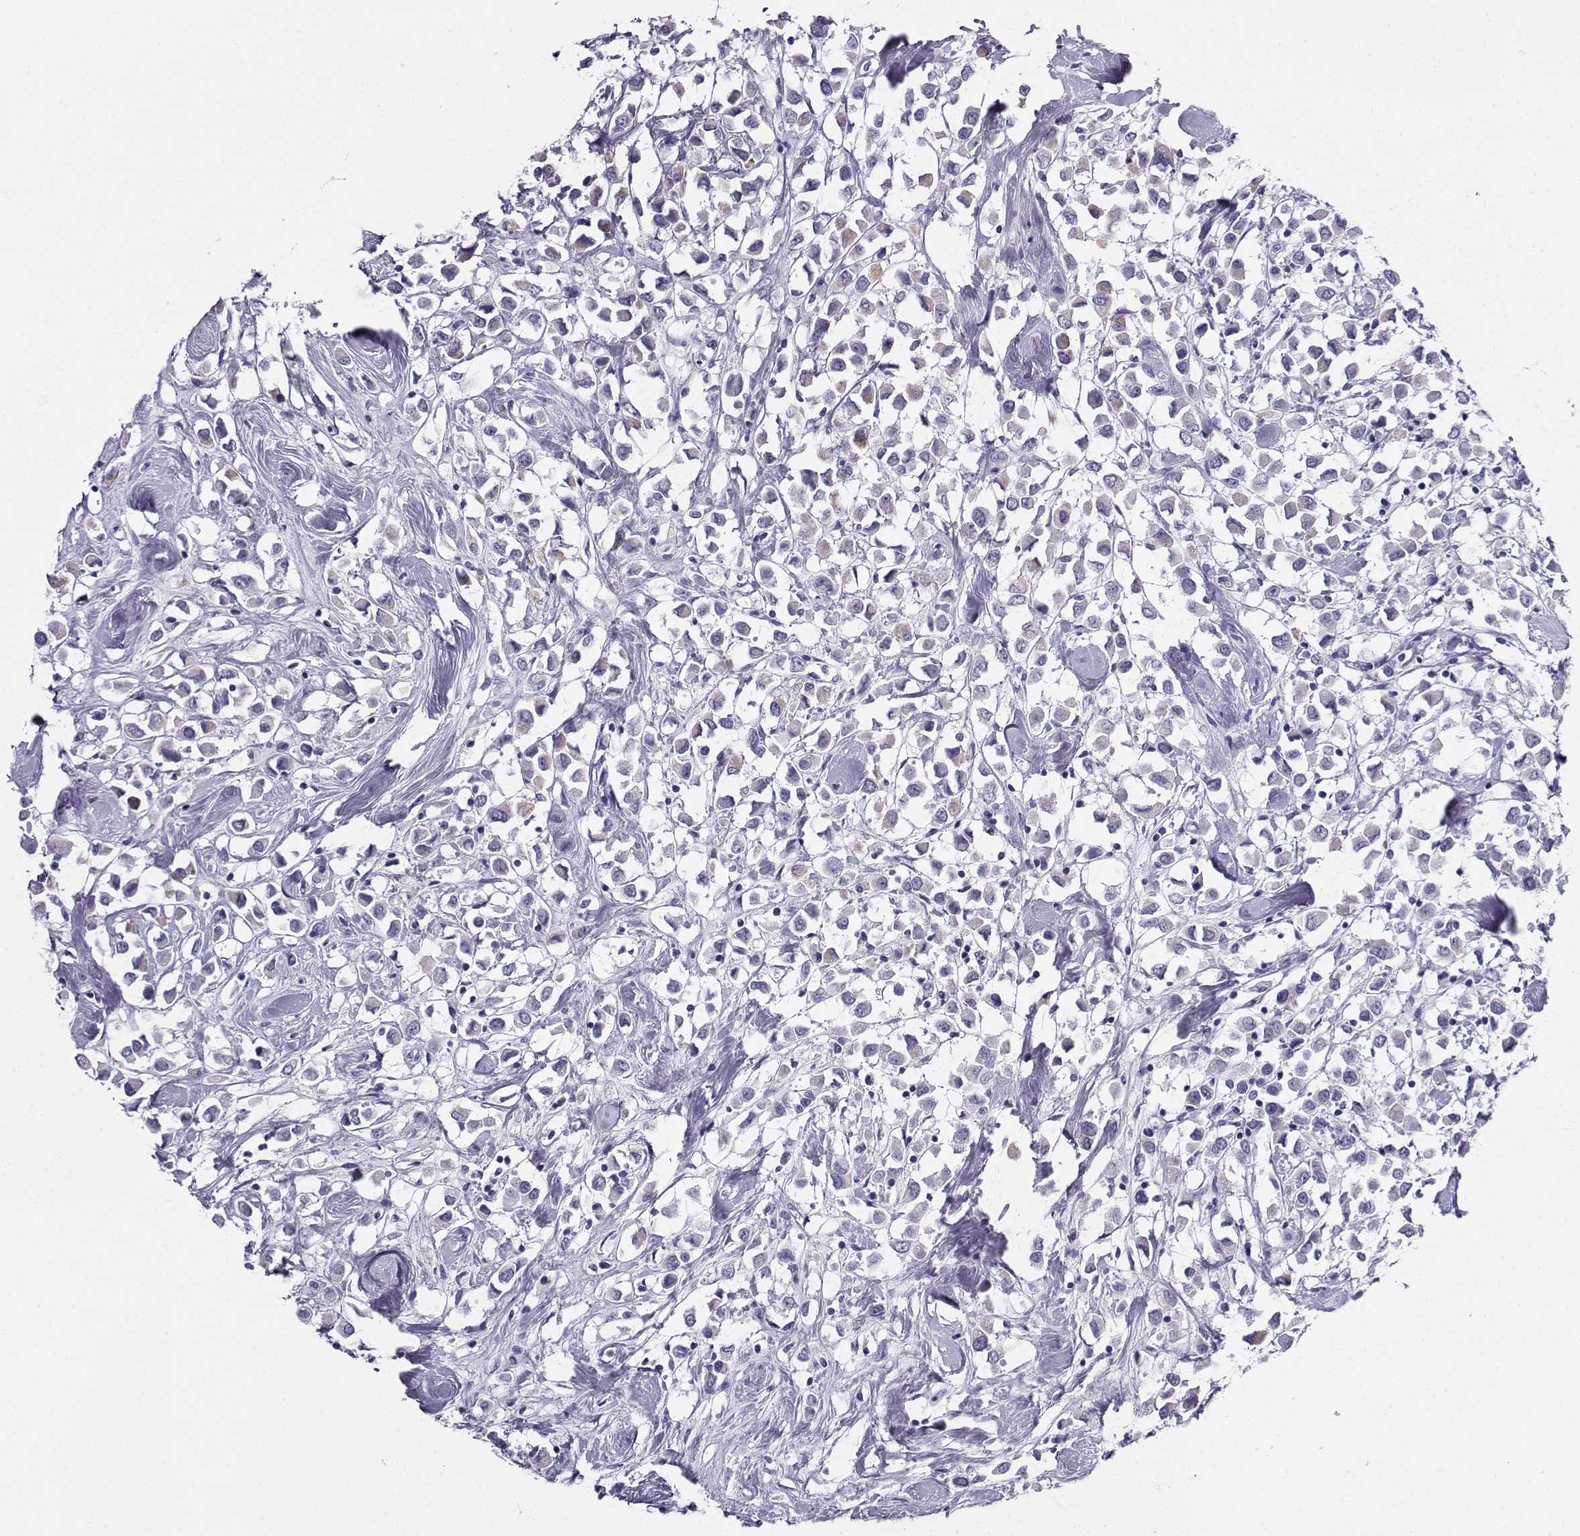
{"staining": {"intensity": "weak", "quantity": "<25%", "location": "cytoplasmic/membranous"}, "tissue": "breast cancer", "cell_type": "Tumor cells", "image_type": "cancer", "snomed": [{"axis": "morphology", "description": "Duct carcinoma"}, {"axis": "topography", "description": "Breast"}], "caption": "This is an IHC image of human breast cancer (intraductal carcinoma). There is no staining in tumor cells.", "gene": "CD109", "patient": {"sex": "female", "age": 61}}